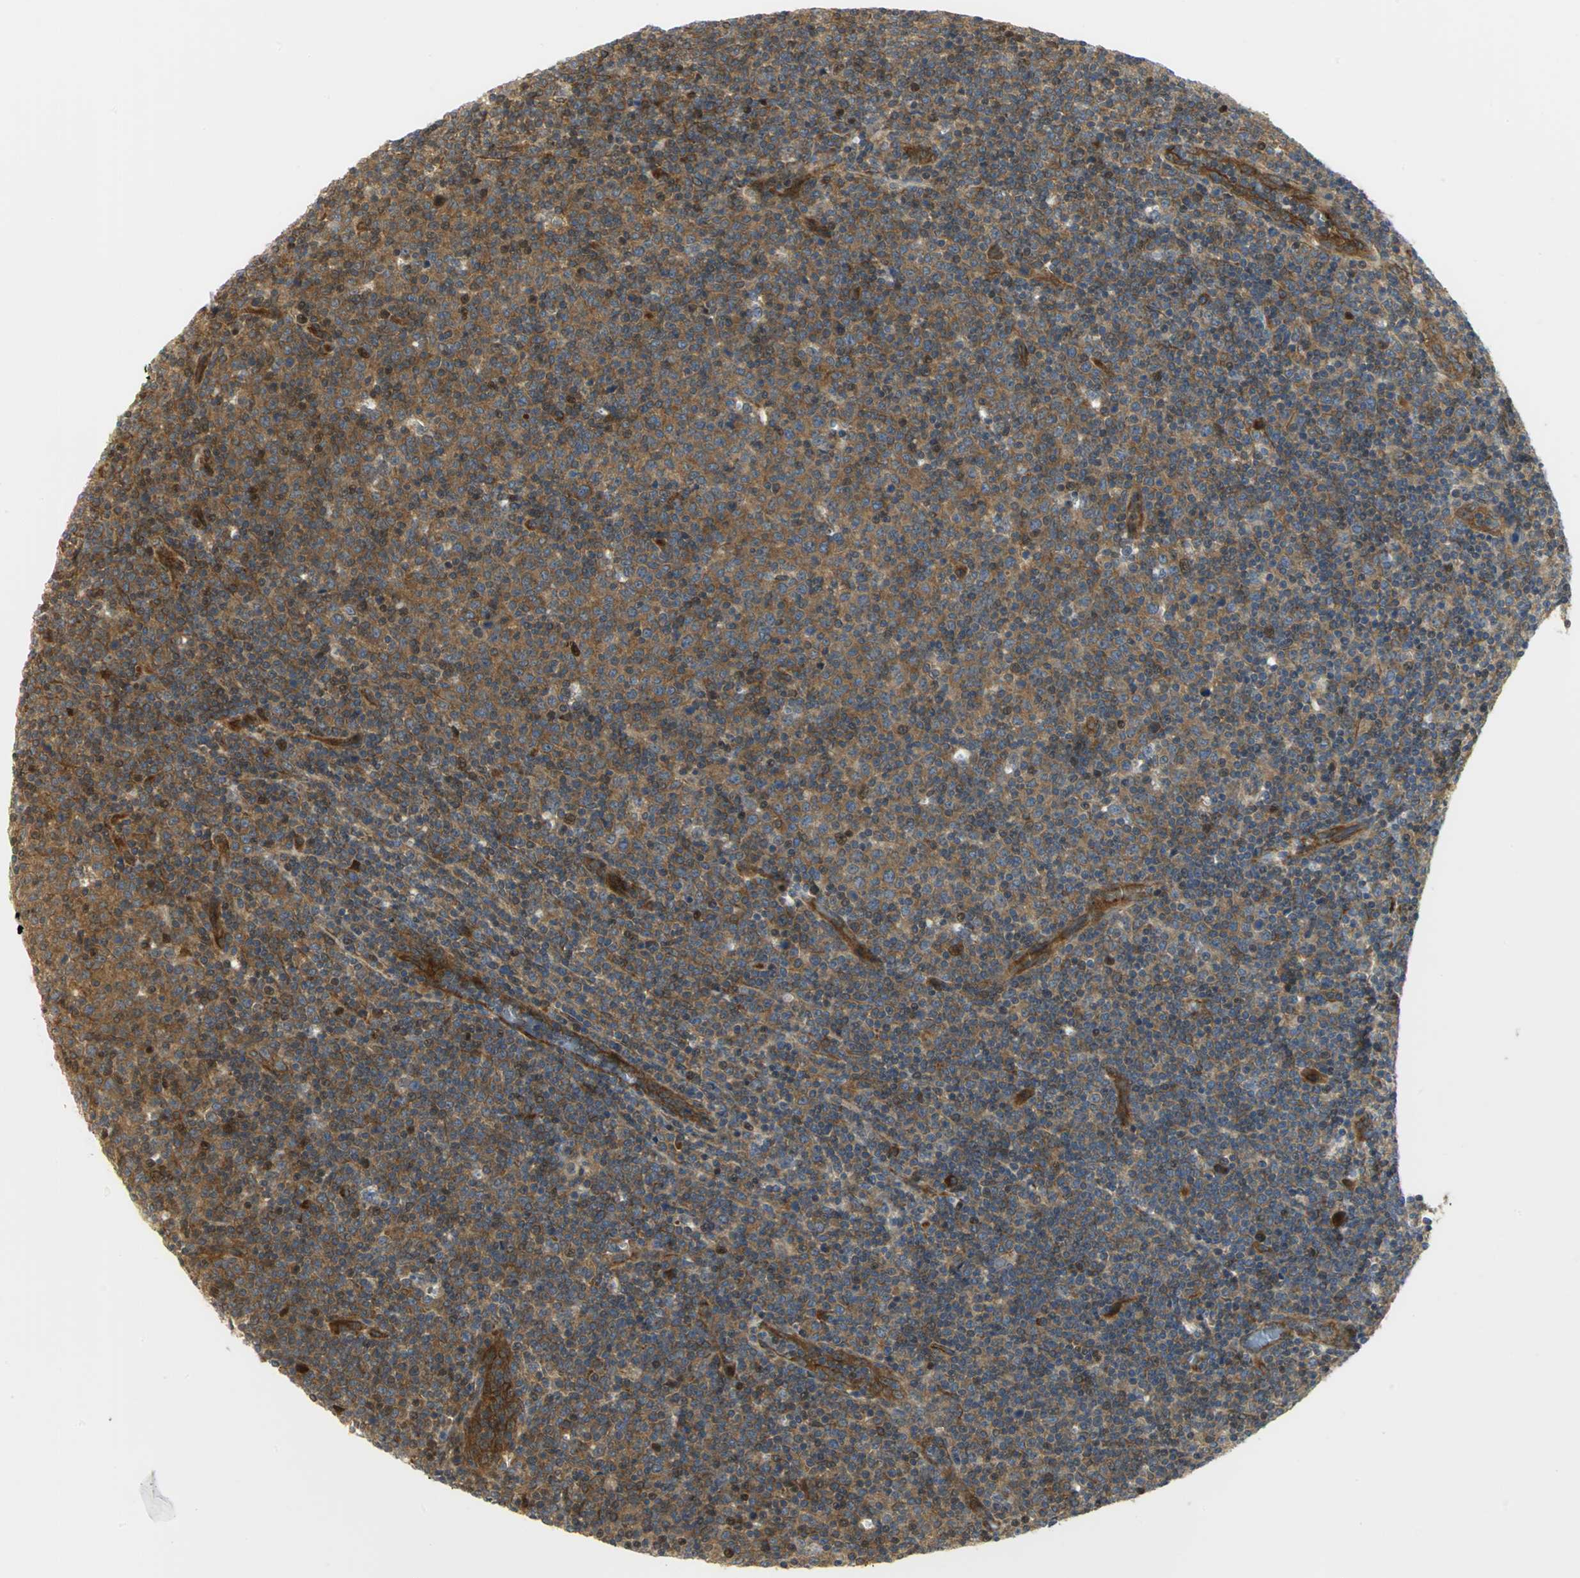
{"staining": {"intensity": "moderate", "quantity": ">75%", "location": "cytoplasmic/membranous,nuclear"}, "tissue": "lymphoma", "cell_type": "Tumor cells", "image_type": "cancer", "snomed": [{"axis": "morphology", "description": "Malignant lymphoma, non-Hodgkin's type, Low grade"}, {"axis": "topography", "description": "Lymph node"}], "caption": "Immunohistochemical staining of human lymphoma exhibits moderate cytoplasmic/membranous and nuclear protein positivity in about >75% of tumor cells.", "gene": "EEA1", "patient": {"sex": "male", "age": 70}}